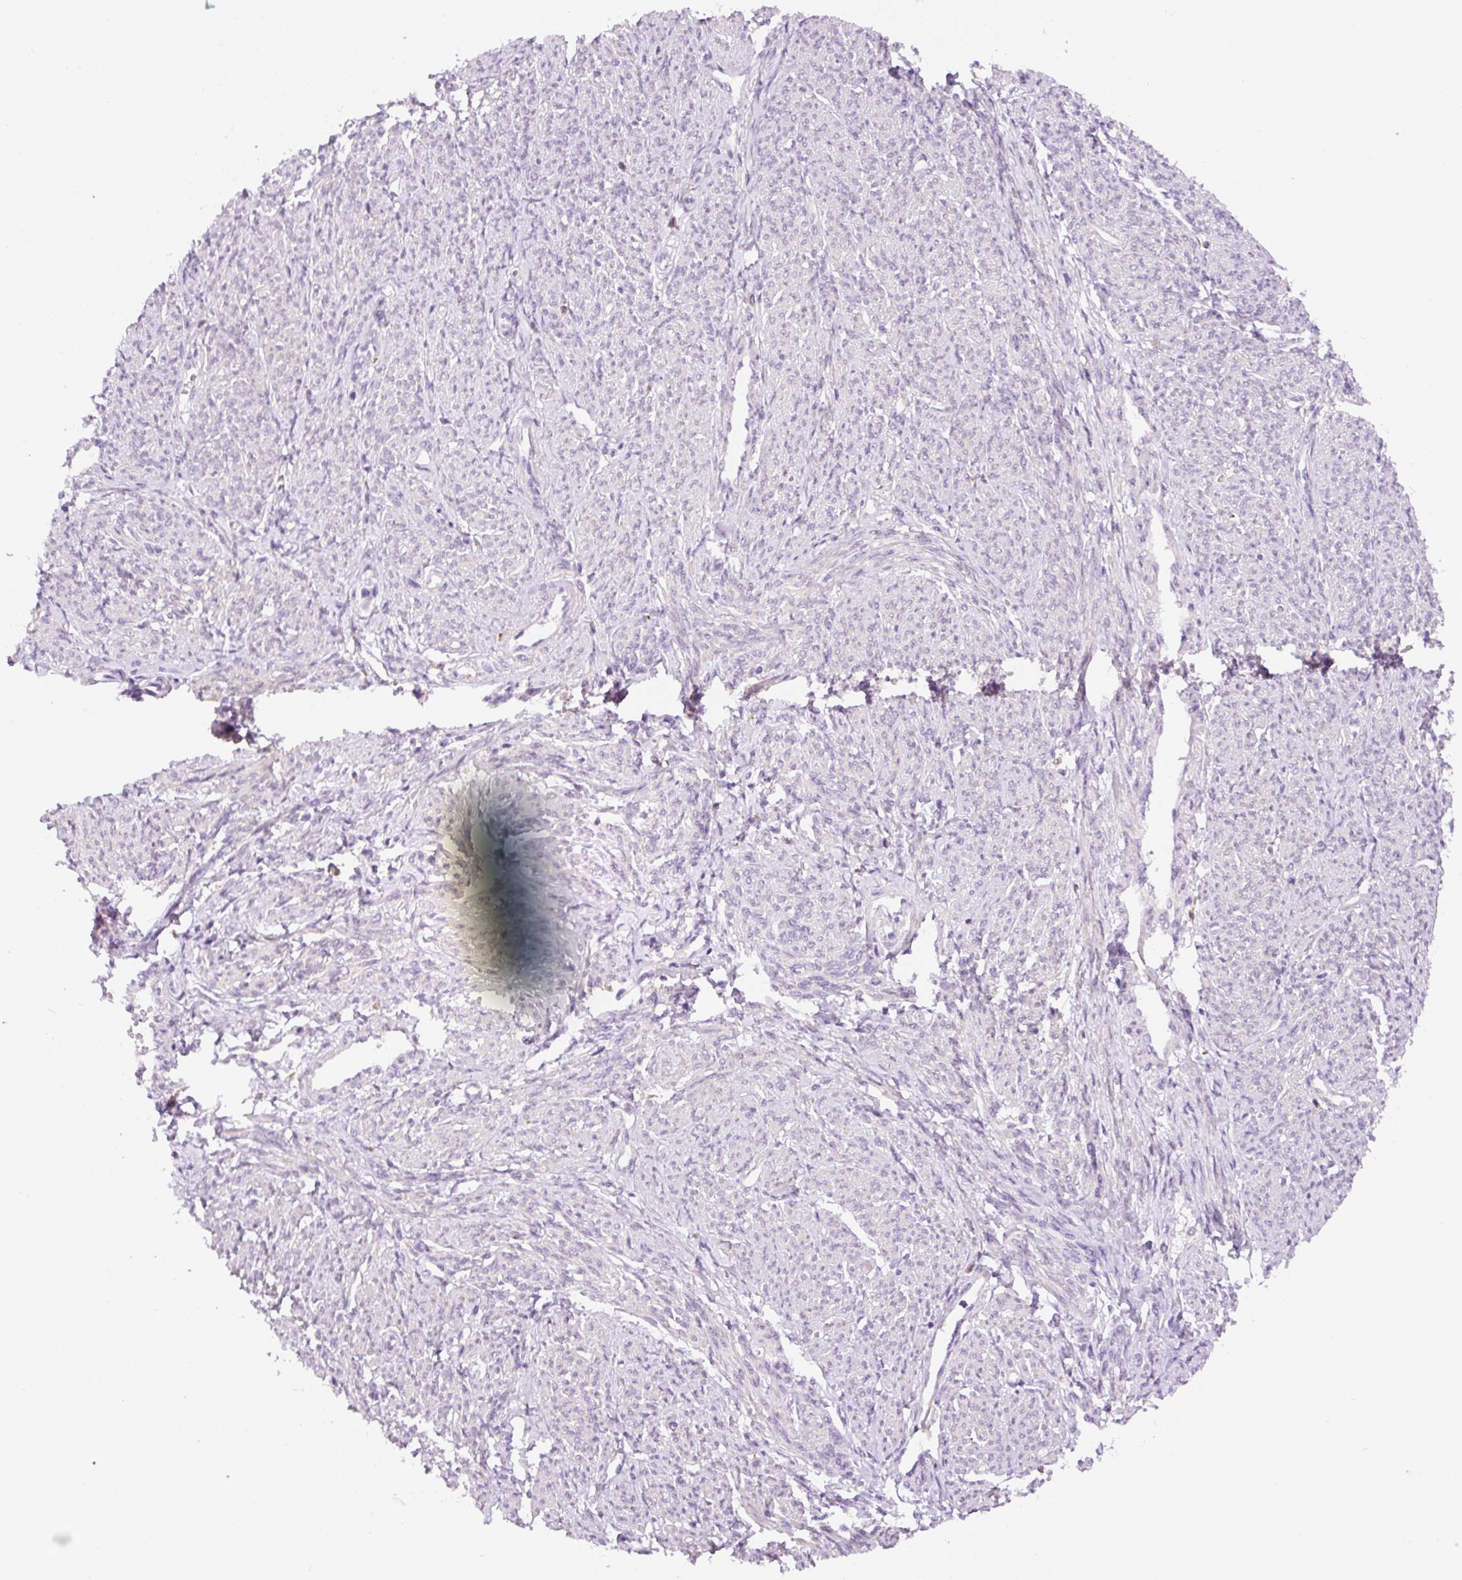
{"staining": {"intensity": "weak", "quantity": "<25%", "location": "cytoplasmic/membranous"}, "tissue": "smooth muscle", "cell_type": "Smooth muscle cells", "image_type": "normal", "snomed": [{"axis": "morphology", "description": "Normal tissue, NOS"}, {"axis": "topography", "description": "Smooth muscle"}], "caption": "An IHC histopathology image of benign smooth muscle is shown. There is no staining in smooth muscle cells of smooth muscle.", "gene": "CEBPZOS", "patient": {"sex": "female", "age": 65}}